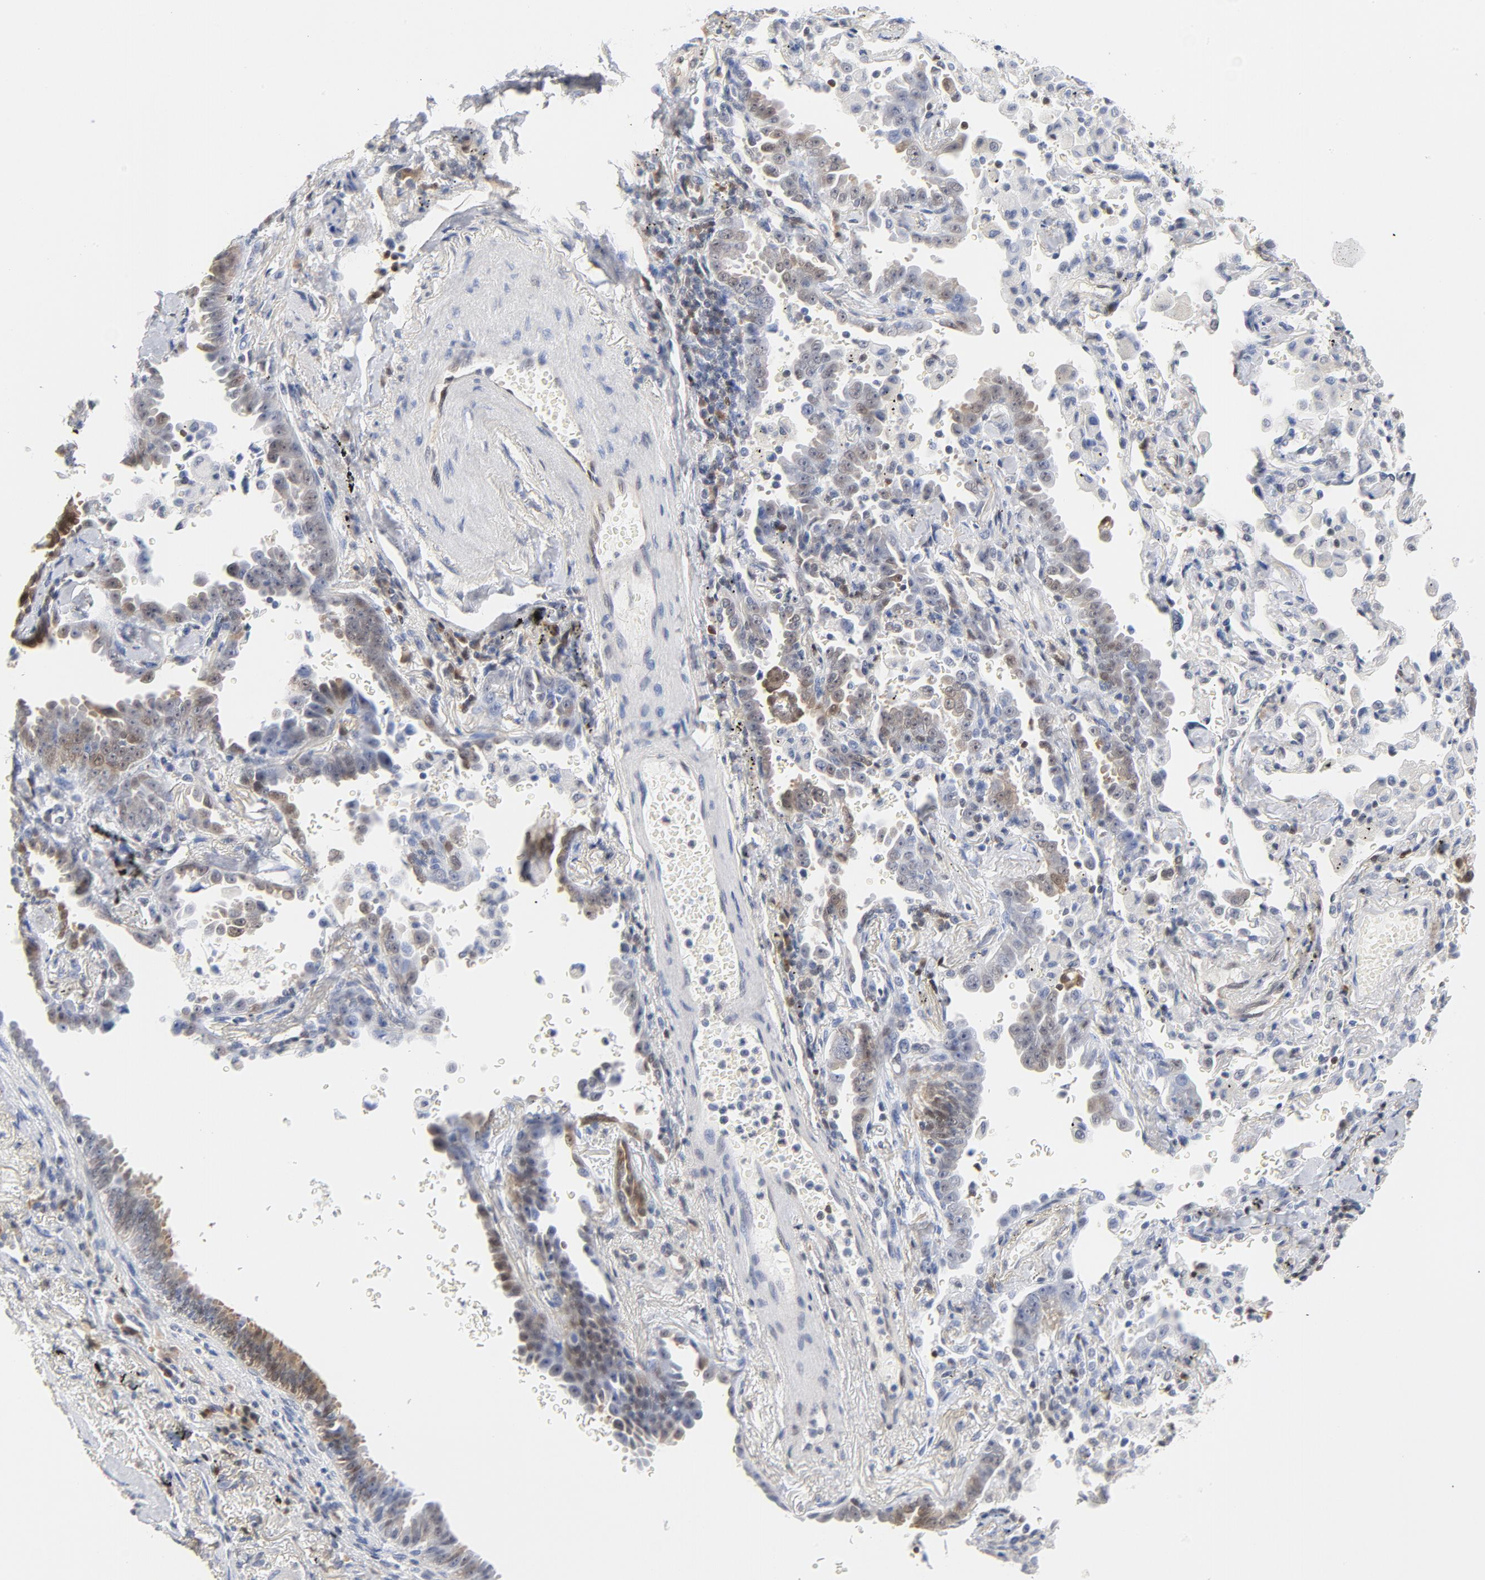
{"staining": {"intensity": "strong", "quantity": "25%-75%", "location": "cytoplasmic/membranous,nuclear"}, "tissue": "lung cancer", "cell_type": "Tumor cells", "image_type": "cancer", "snomed": [{"axis": "morphology", "description": "Adenocarcinoma, NOS"}, {"axis": "topography", "description": "Lung"}], "caption": "IHC histopathology image of neoplastic tissue: human lung cancer stained using immunohistochemistry (IHC) reveals high levels of strong protein expression localized specifically in the cytoplasmic/membranous and nuclear of tumor cells, appearing as a cytoplasmic/membranous and nuclear brown color.", "gene": "CDKN1B", "patient": {"sex": "female", "age": 64}}